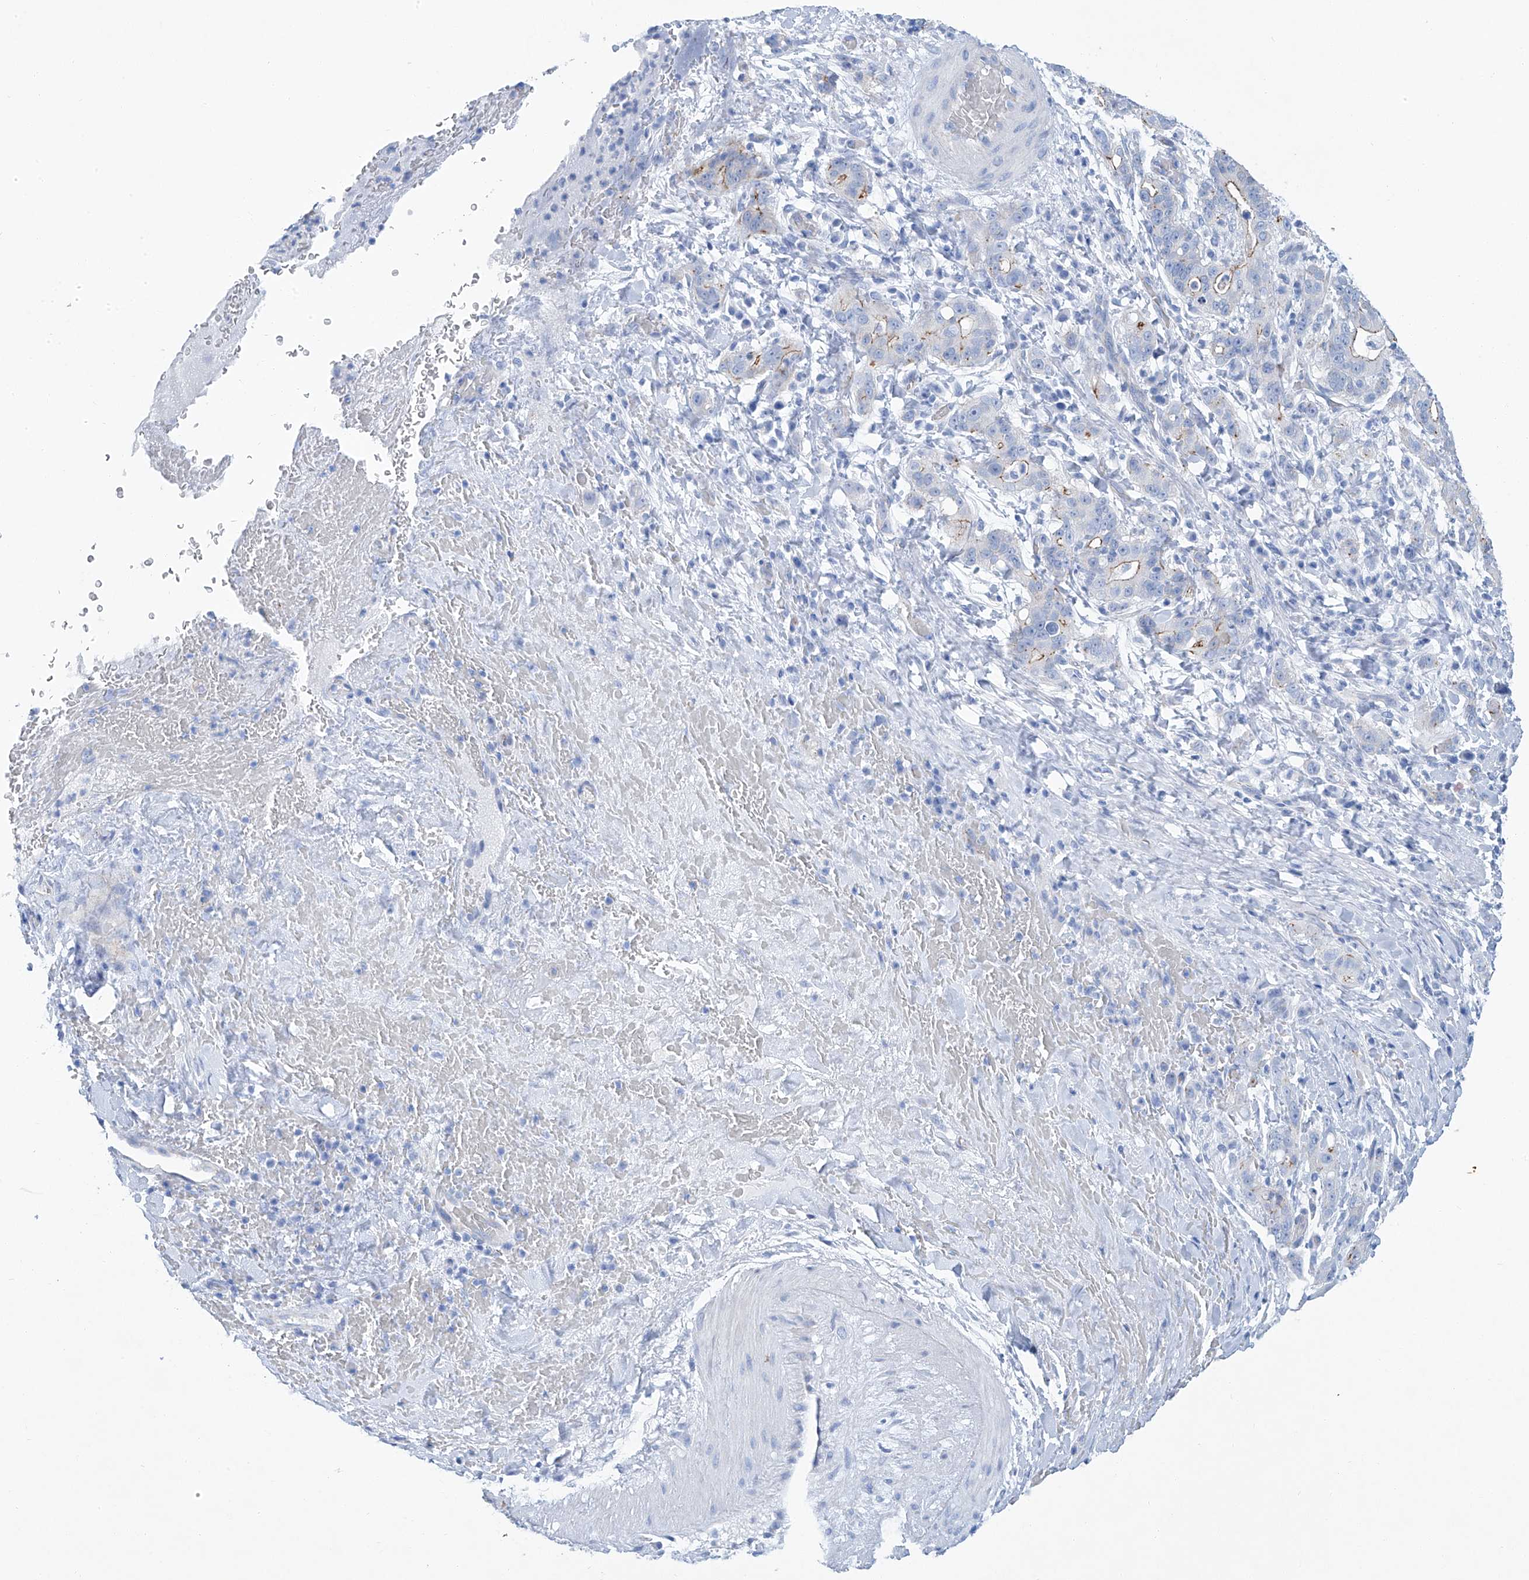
{"staining": {"intensity": "moderate", "quantity": "<25%", "location": "cytoplasmic/membranous"}, "tissue": "liver cancer", "cell_type": "Tumor cells", "image_type": "cancer", "snomed": [{"axis": "morphology", "description": "Cholangiocarcinoma"}, {"axis": "topography", "description": "Liver"}], "caption": "Immunohistochemistry (DAB) staining of liver cancer demonstrates moderate cytoplasmic/membranous protein positivity in approximately <25% of tumor cells.", "gene": "MAGI1", "patient": {"sex": "female", "age": 38}}